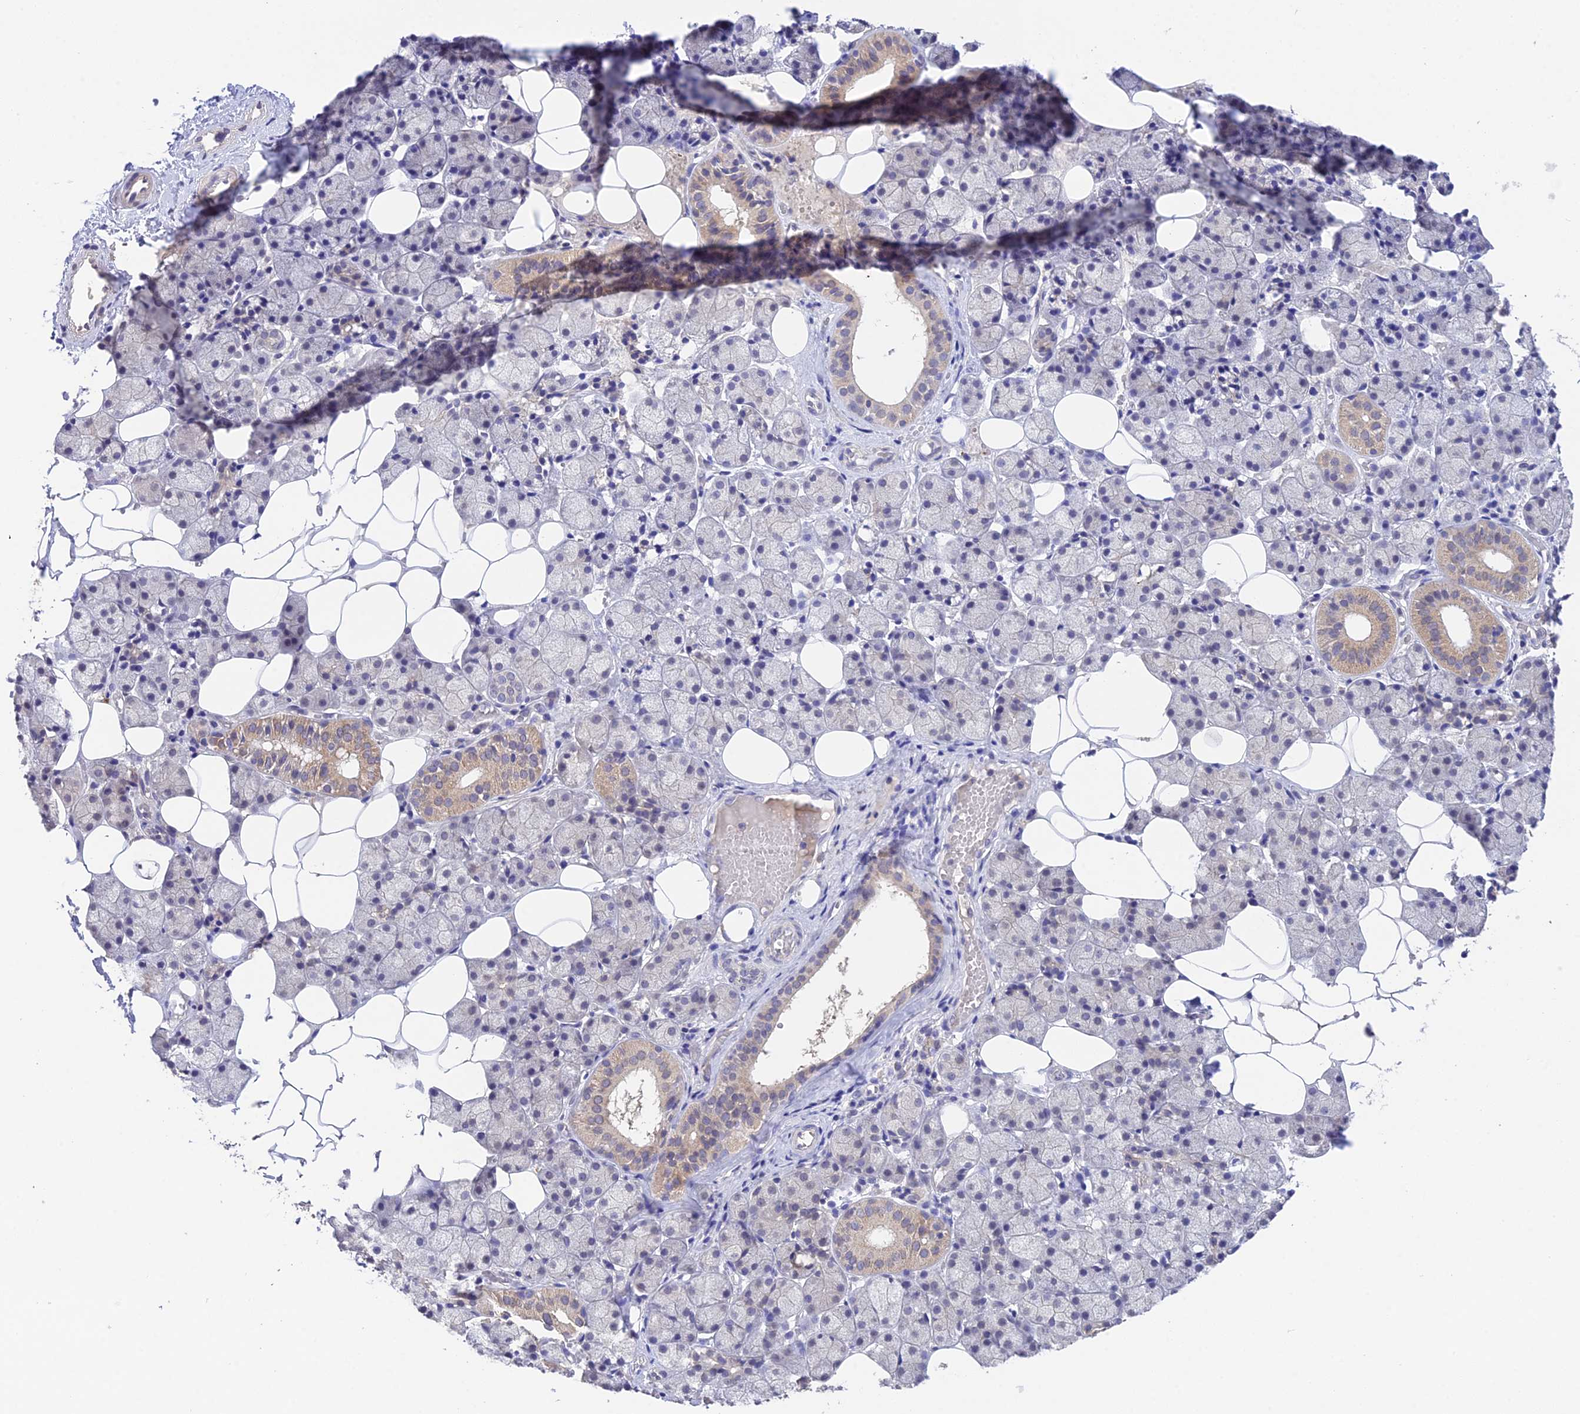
{"staining": {"intensity": "moderate", "quantity": "<25%", "location": "cytoplasmic/membranous"}, "tissue": "salivary gland", "cell_type": "Glandular cells", "image_type": "normal", "snomed": [{"axis": "morphology", "description": "Normal tissue, NOS"}, {"axis": "topography", "description": "Salivary gland"}], "caption": "A brown stain highlights moderate cytoplasmic/membranous expression of a protein in glandular cells of unremarkable human salivary gland. (DAB (3,3'-diaminobenzidine) = brown stain, brightfield microscopy at high magnification).", "gene": "PGK1", "patient": {"sex": "female", "age": 33}}